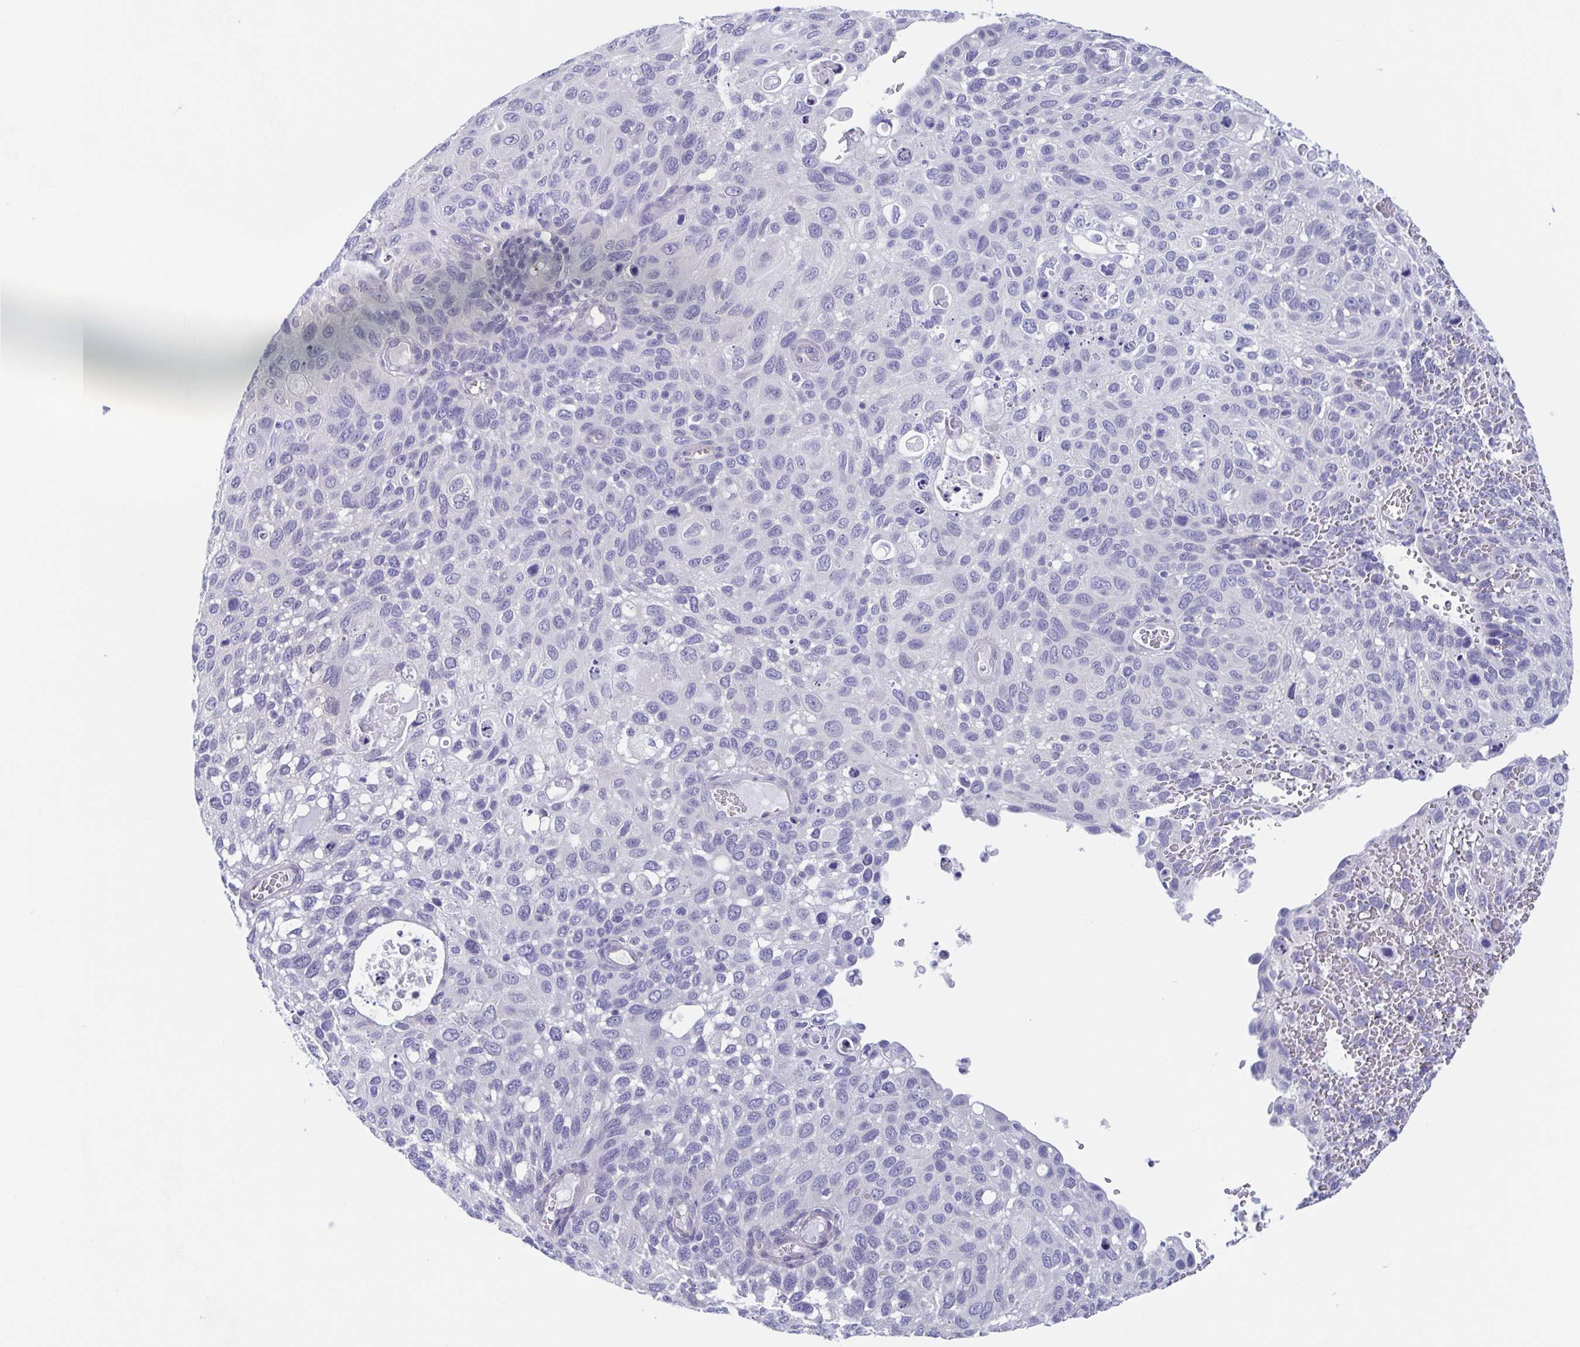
{"staining": {"intensity": "negative", "quantity": "none", "location": "none"}, "tissue": "cervical cancer", "cell_type": "Tumor cells", "image_type": "cancer", "snomed": [{"axis": "morphology", "description": "Squamous cell carcinoma, NOS"}, {"axis": "topography", "description": "Cervix"}], "caption": "IHC histopathology image of neoplastic tissue: cervical cancer (squamous cell carcinoma) stained with DAB (3,3'-diaminobenzidine) shows no significant protein positivity in tumor cells.", "gene": "TEX12", "patient": {"sex": "female", "age": 70}}